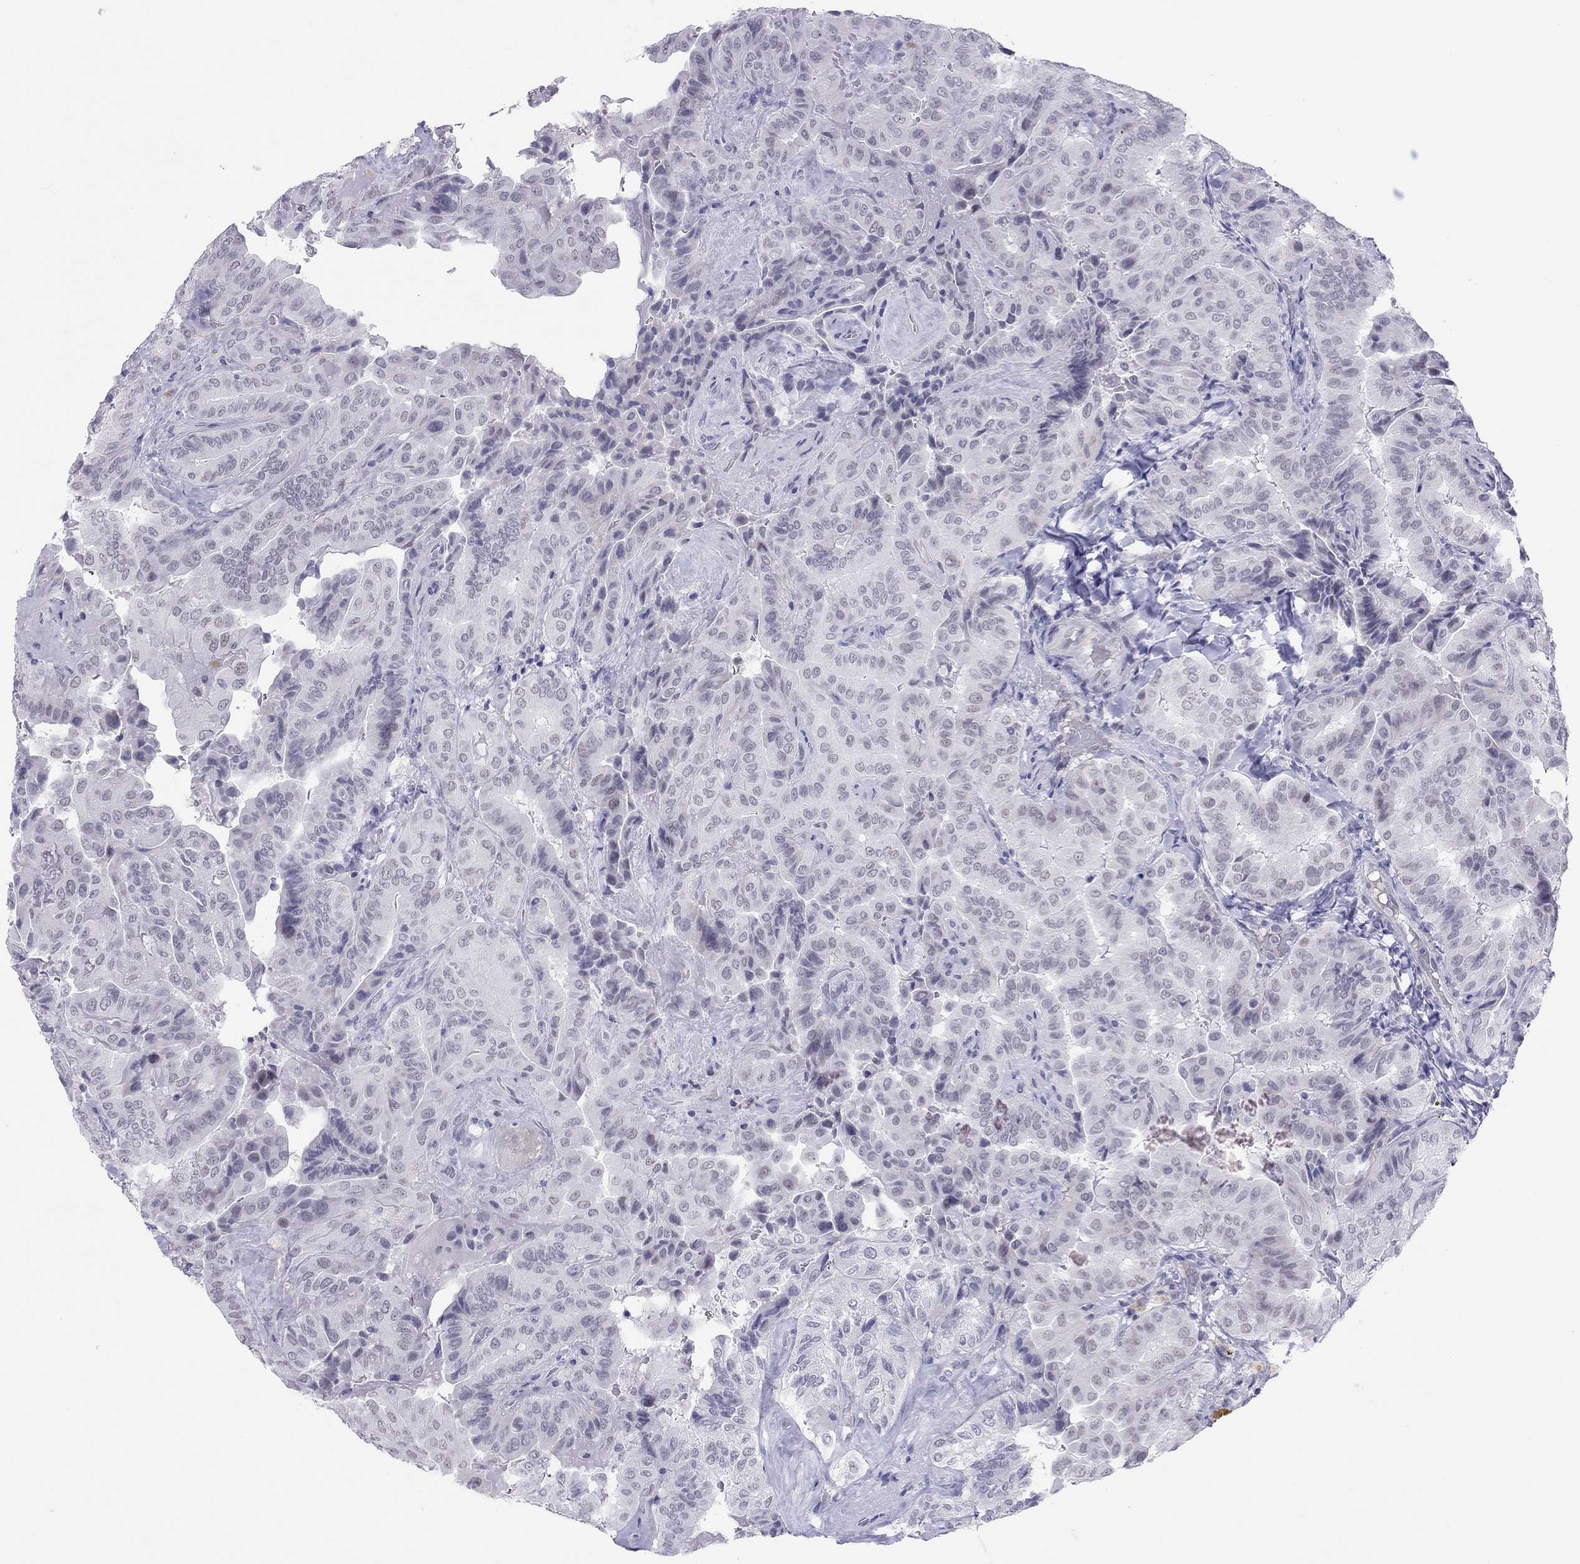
{"staining": {"intensity": "negative", "quantity": "none", "location": "none"}, "tissue": "thyroid cancer", "cell_type": "Tumor cells", "image_type": "cancer", "snomed": [{"axis": "morphology", "description": "Papillary adenocarcinoma, NOS"}, {"axis": "topography", "description": "Thyroid gland"}], "caption": "IHC photomicrograph of human thyroid cancer (papillary adenocarcinoma) stained for a protein (brown), which shows no positivity in tumor cells.", "gene": "JHY", "patient": {"sex": "female", "age": 68}}